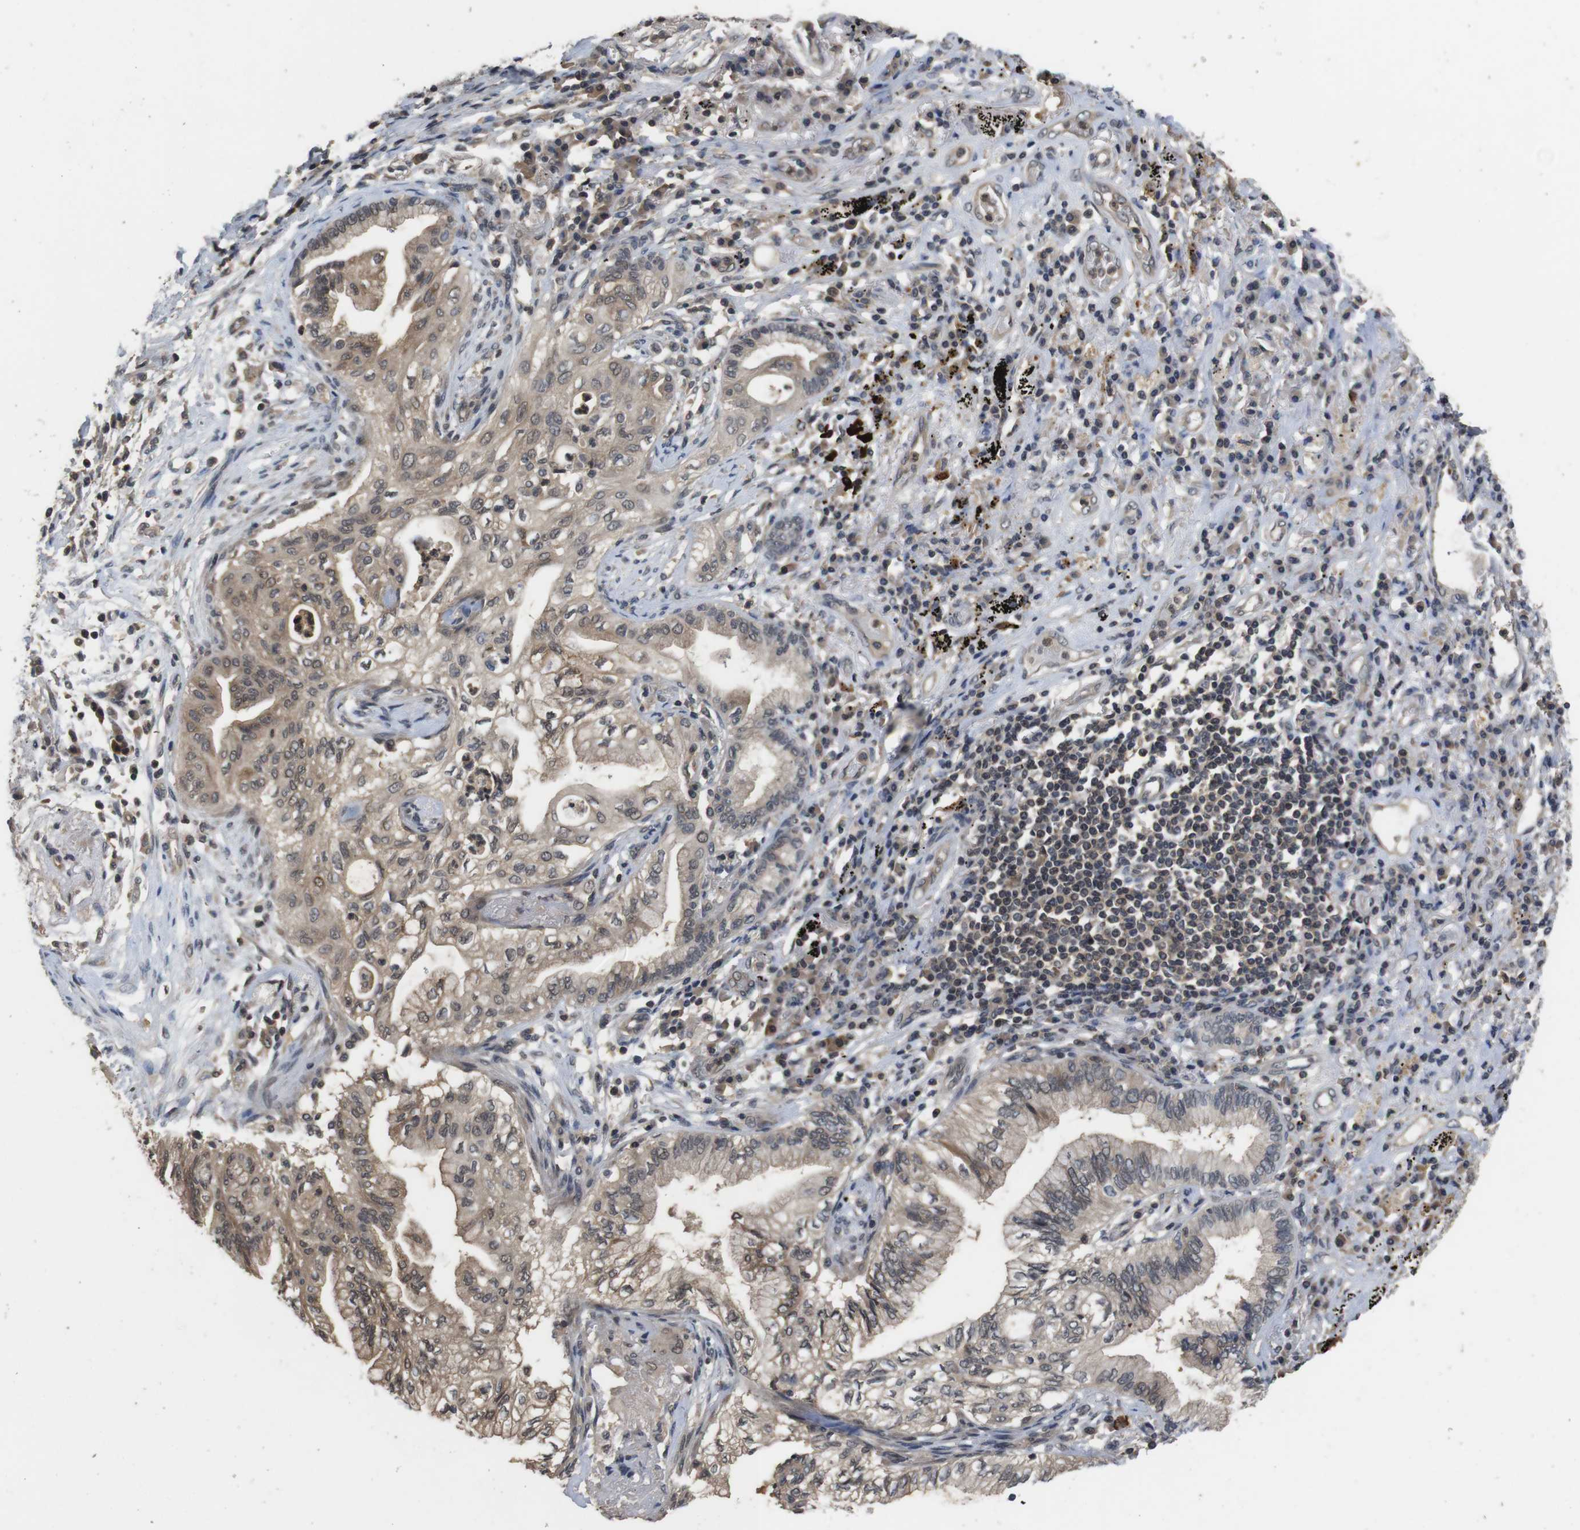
{"staining": {"intensity": "weak", "quantity": "<25%", "location": "cytoplasmic/membranous,nuclear"}, "tissue": "lung cancer", "cell_type": "Tumor cells", "image_type": "cancer", "snomed": [{"axis": "morphology", "description": "Normal tissue, NOS"}, {"axis": "morphology", "description": "Adenocarcinoma, NOS"}, {"axis": "topography", "description": "Bronchus"}, {"axis": "topography", "description": "Lung"}], "caption": "Immunohistochemical staining of lung cancer exhibits no significant staining in tumor cells. The staining is performed using DAB (3,3'-diaminobenzidine) brown chromogen with nuclei counter-stained in using hematoxylin.", "gene": "FADD", "patient": {"sex": "female", "age": 70}}